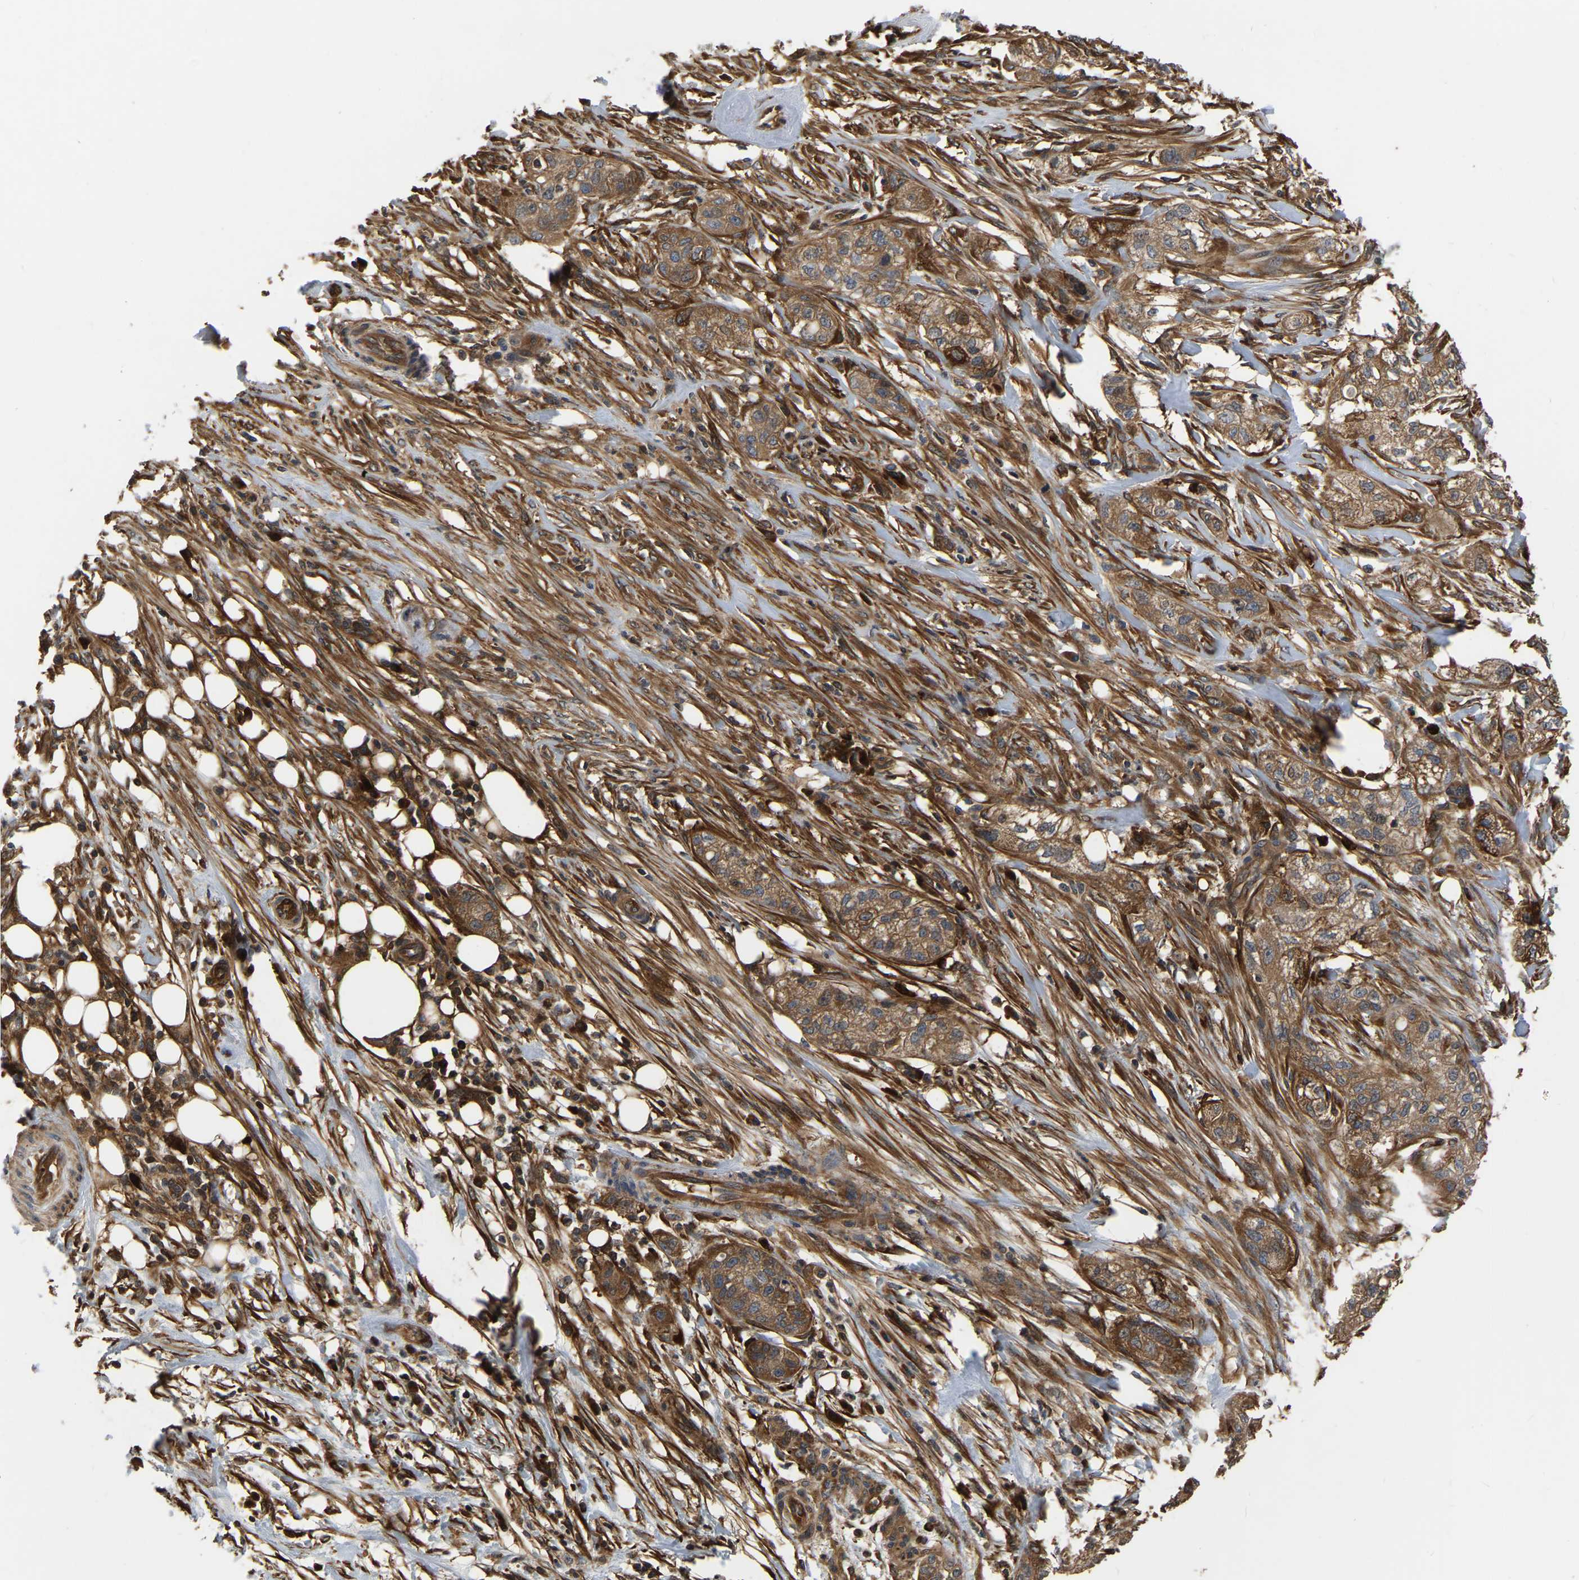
{"staining": {"intensity": "strong", "quantity": ">75%", "location": "cytoplasmic/membranous"}, "tissue": "pancreatic cancer", "cell_type": "Tumor cells", "image_type": "cancer", "snomed": [{"axis": "morphology", "description": "Adenocarcinoma, NOS"}, {"axis": "topography", "description": "Pancreas"}], "caption": "Tumor cells reveal high levels of strong cytoplasmic/membranous positivity in approximately >75% of cells in pancreatic cancer. (DAB IHC with brightfield microscopy, high magnification).", "gene": "GARS1", "patient": {"sex": "female", "age": 78}}